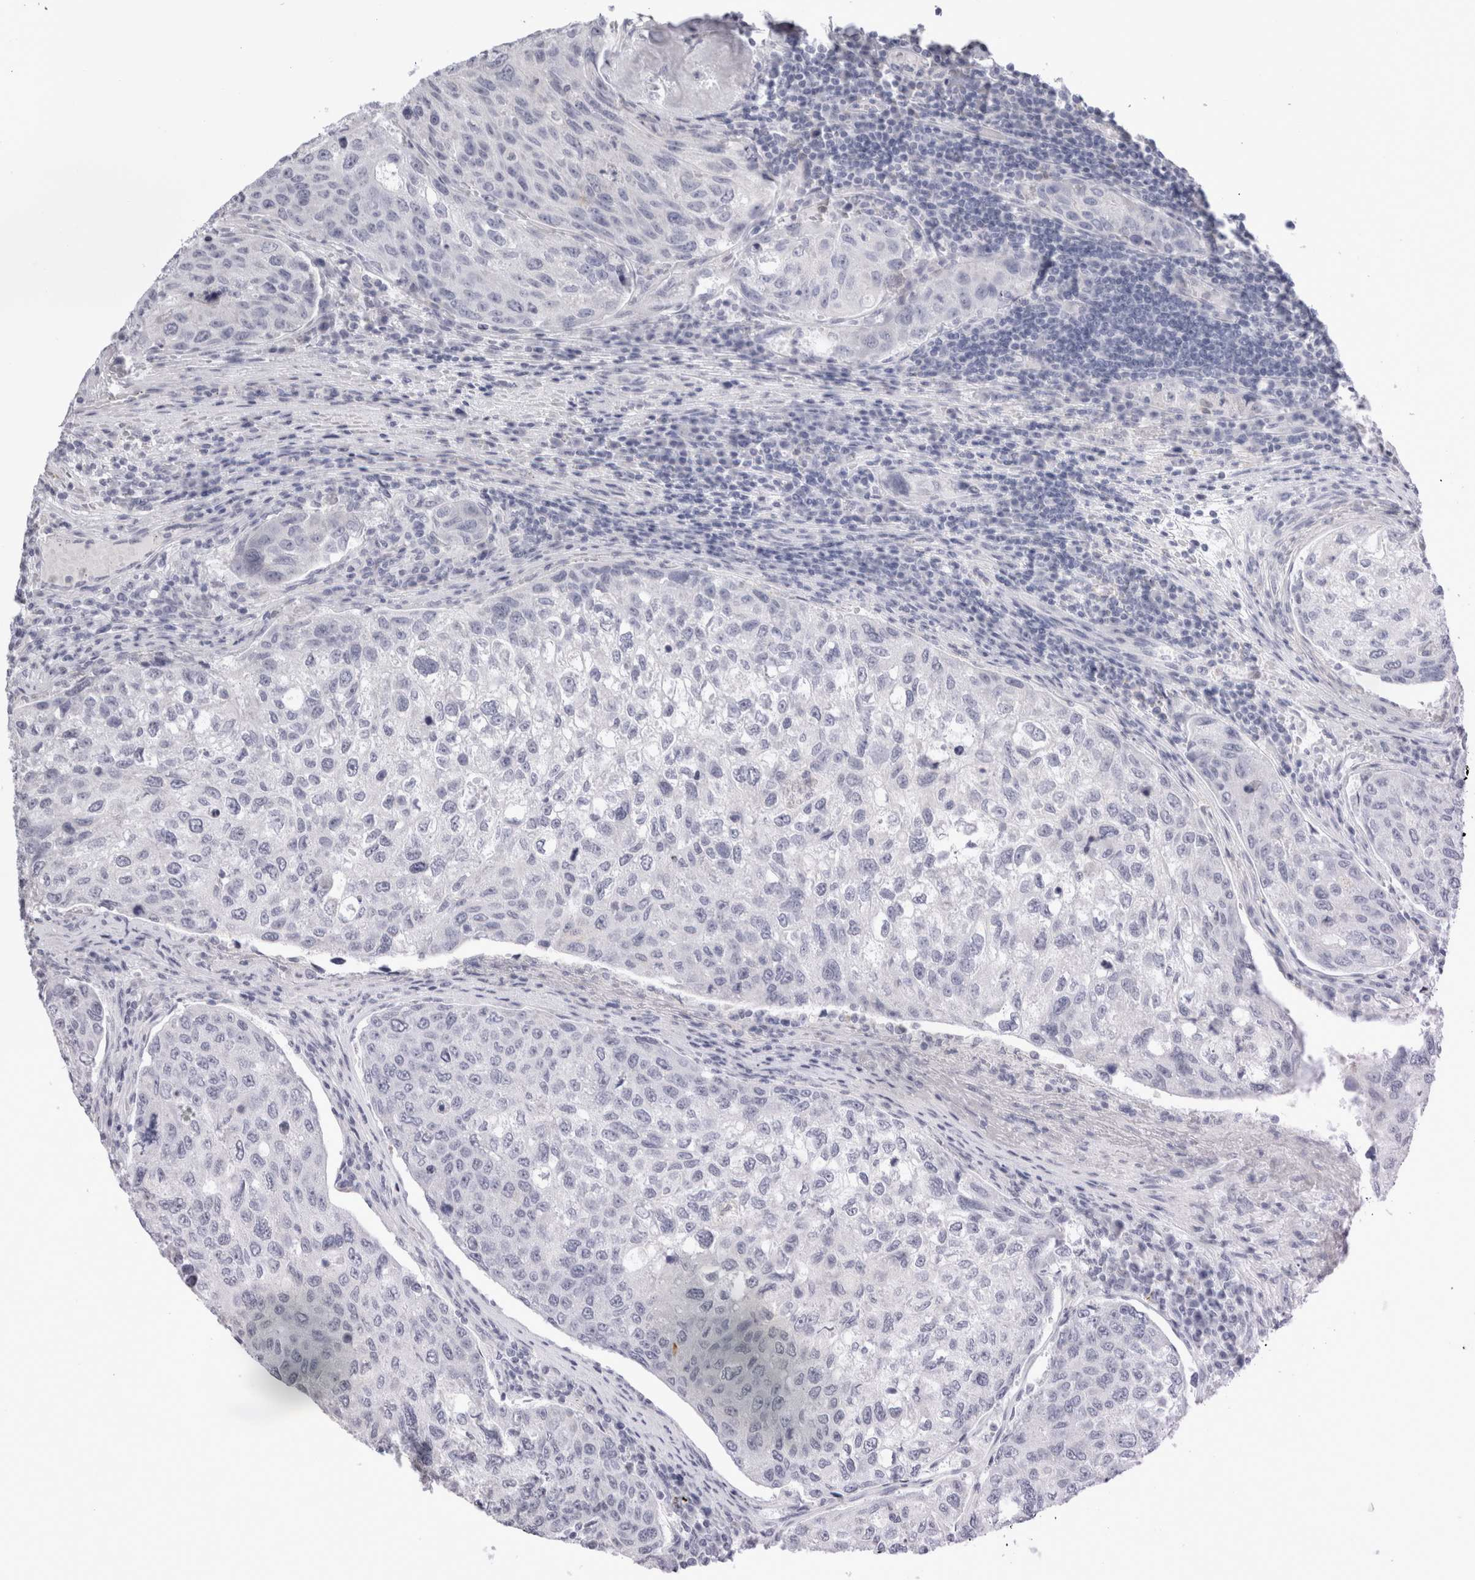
{"staining": {"intensity": "negative", "quantity": "none", "location": "none"}, "tissue": "urothelial cancer", "cell_type": "Tumor cells", "image_type": "cancer", "snomed": [{"axis": "morphology", "description": "Urothelial carcinoma, High grade"}, {"axis": "topography", "description": "Lymph node"}, {"axis": "topography", "description": "Urinary bladder"}], "caption": "A high-resolution histopathology image shows IHC staining of high-grade urothelial carcinoma, which reveals no significant expression in tumor cells.", "gene": "MUC15", "patient": {"sex": "male", "age": 51}}